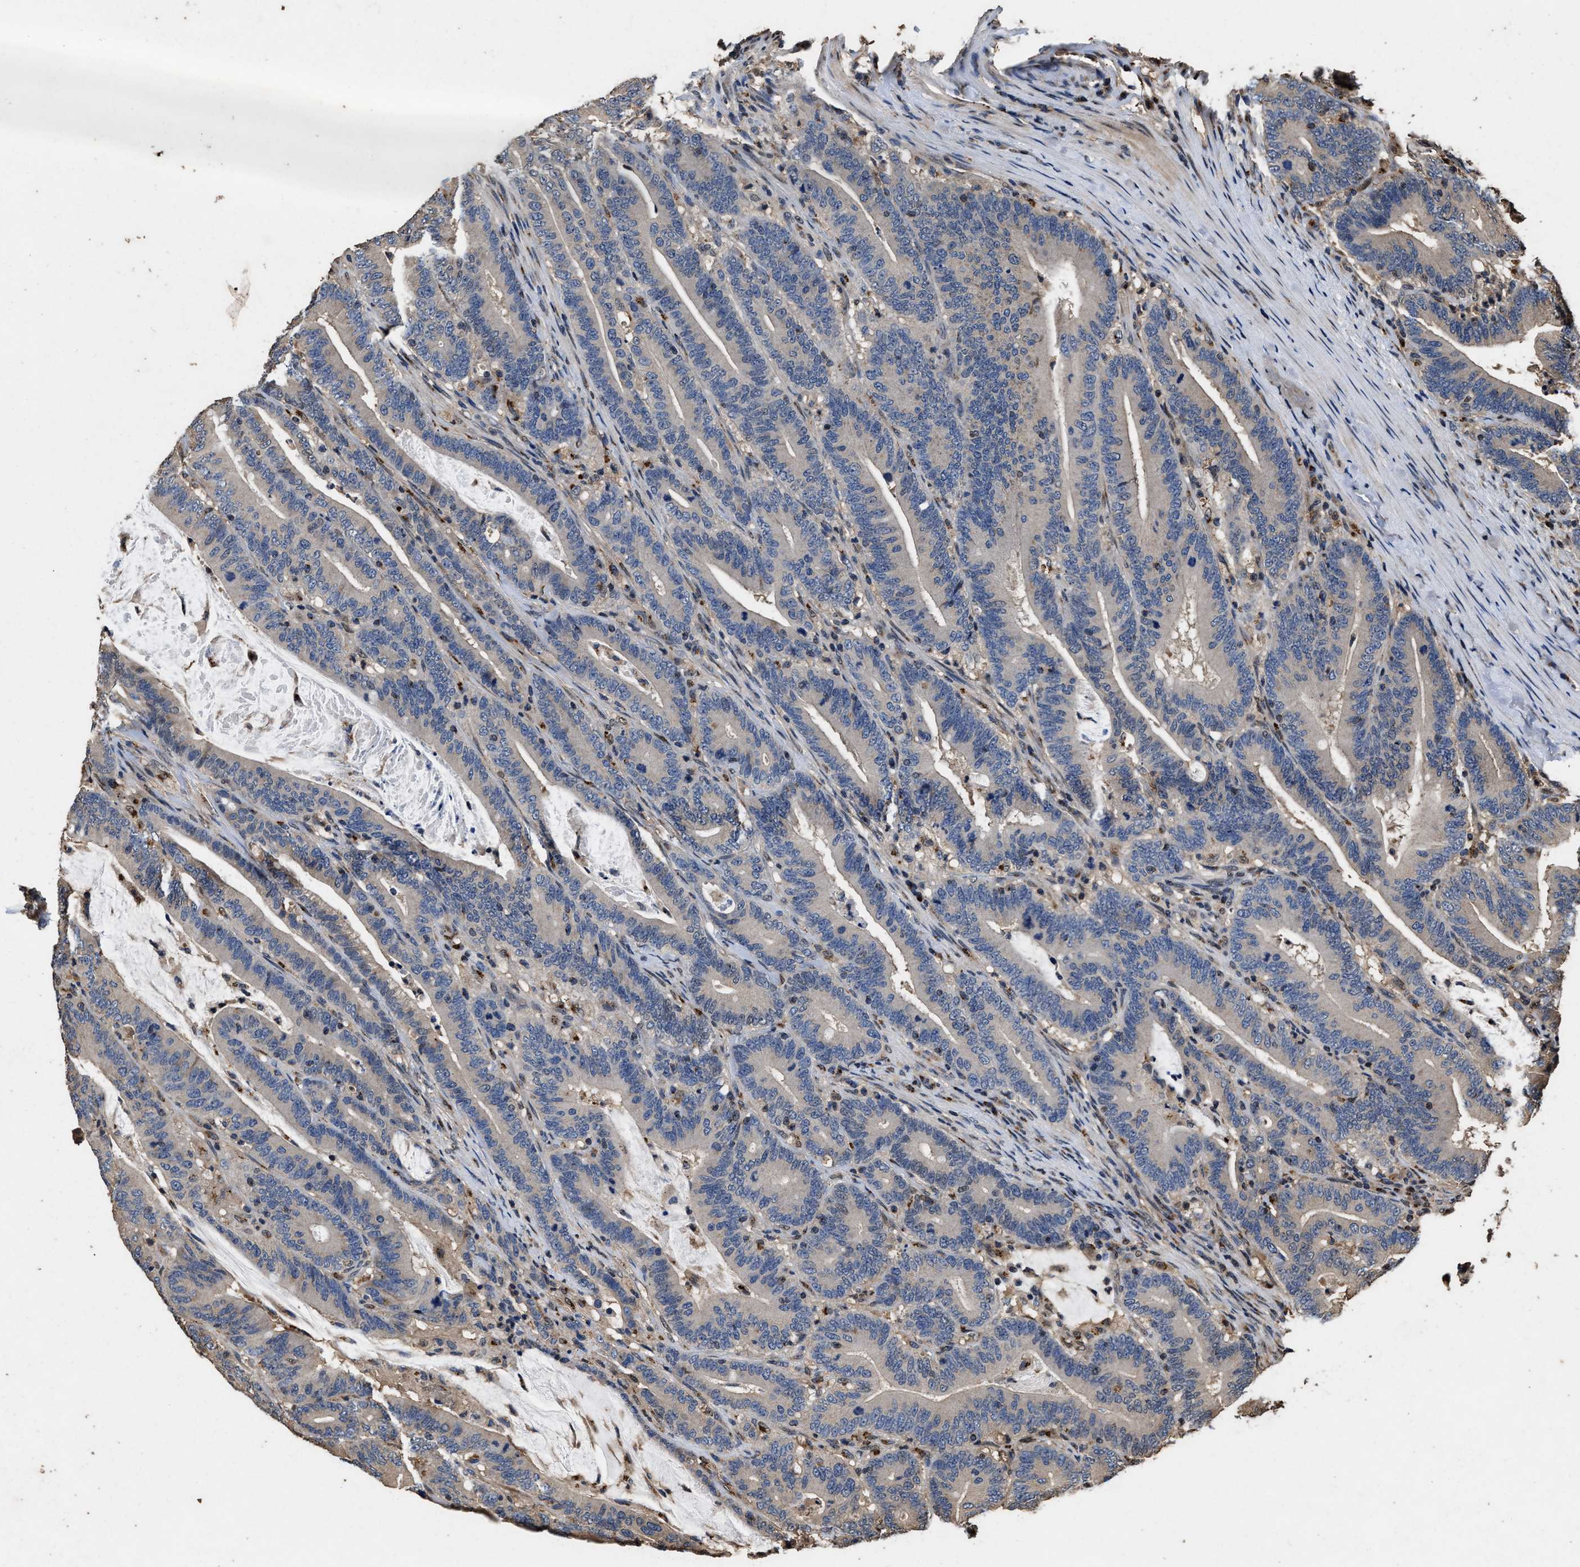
{"staining": {"intensity": "negative", "quantity": "none", "location": "none"}, "tissue": "colorectal cancer", "cell_type": "Tumor cells", "image_type": "cancer", "snomed": [{"axis": "morphology", "description": "Adenocarcinoma, NOS"}, {"axis": "topography", "description": "Colon"}], "caption": "Colorectal cancer was stained to show a protein in brown. There is no significant expression in tumor cells.", "gene": "TPST2", "patient": {"sex": "female", "age": 66}}